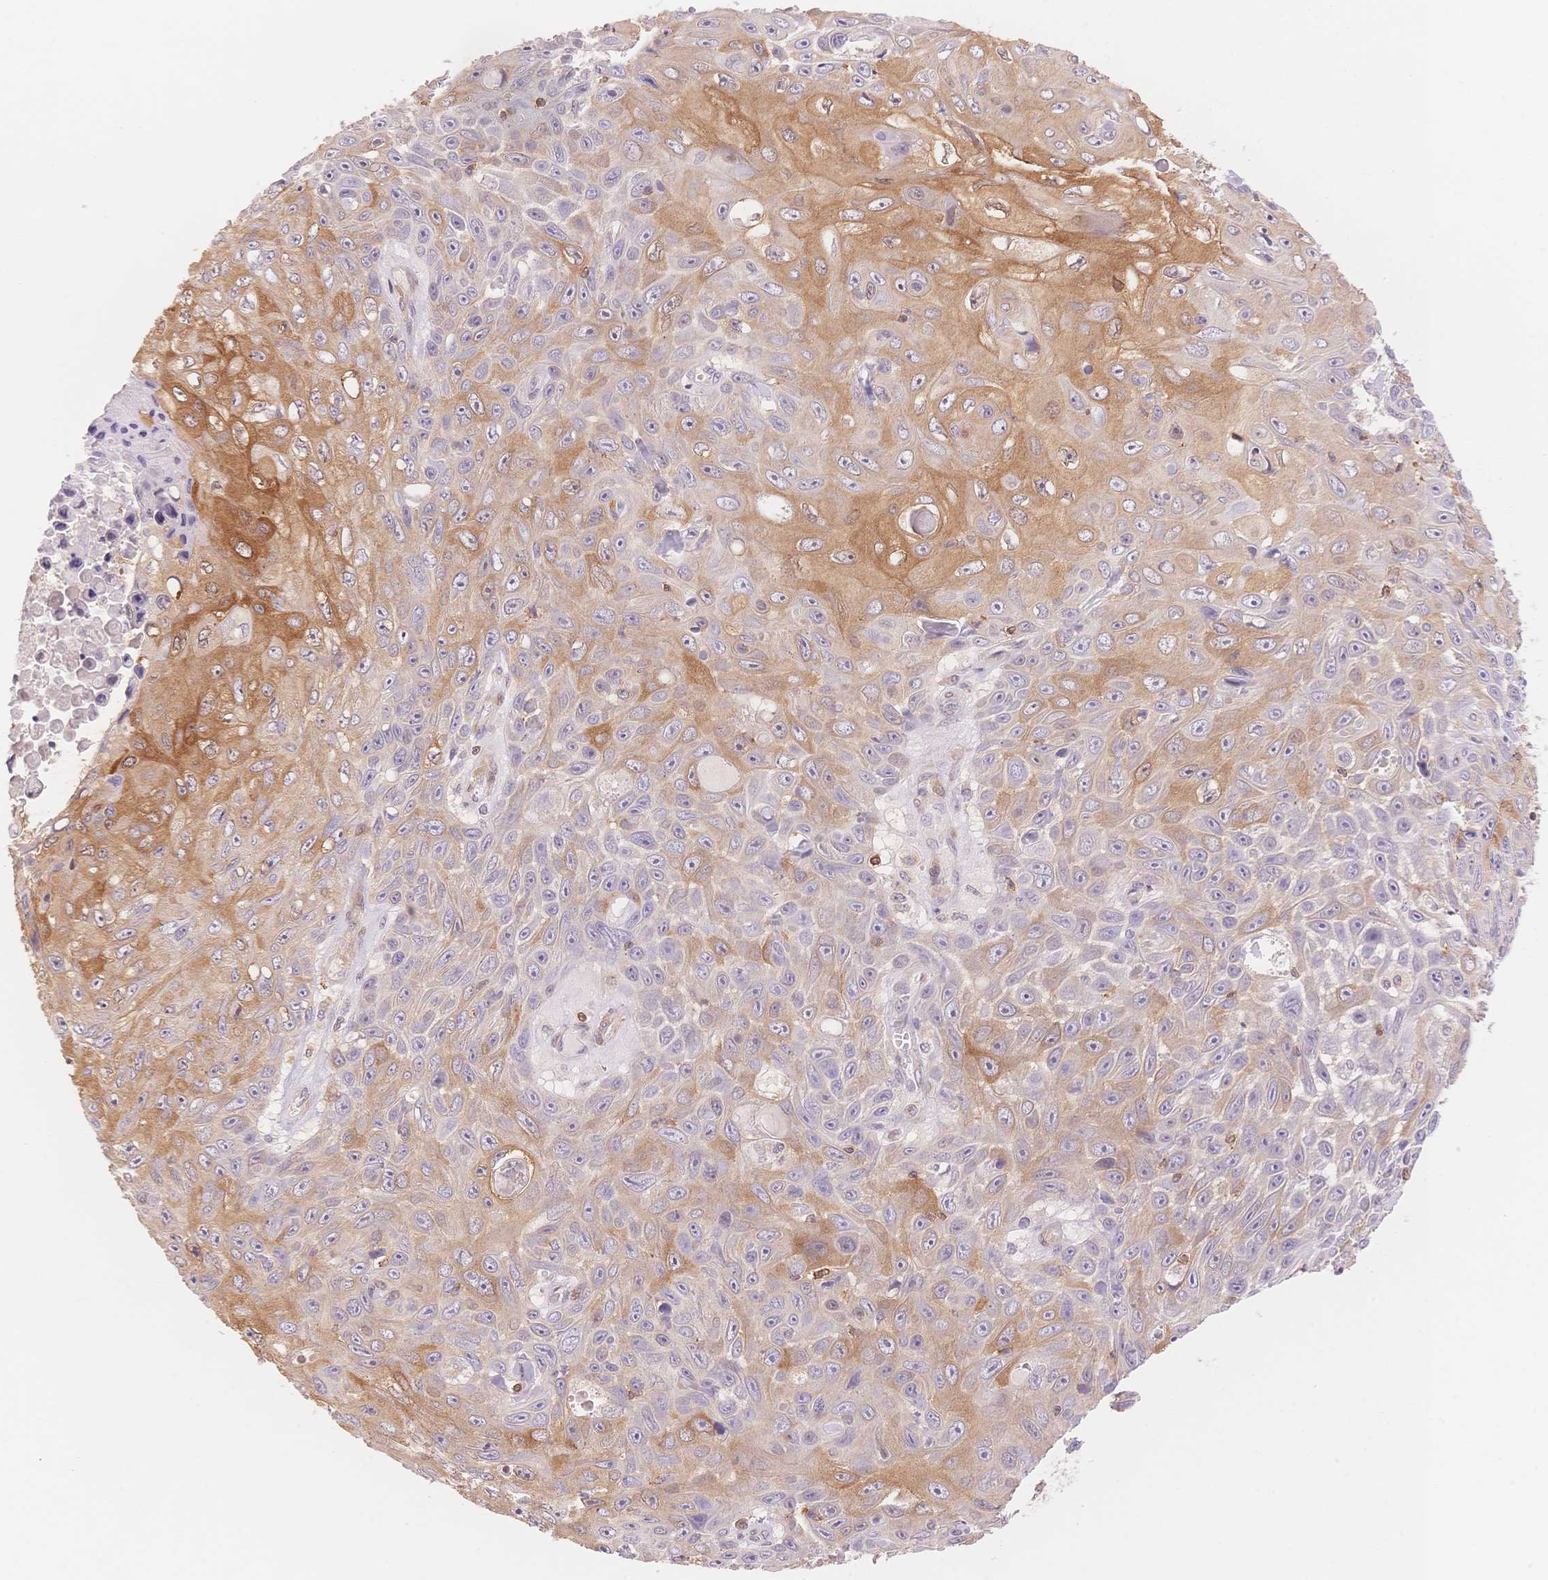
{"staining": {"intensity": "moderate", "quantity": "25%-75%", "location": "cytoplasmic/membranous"}, "tissue": "skin cancer", "cell_type": "Tumor cells", "image_type": "cancer", "snomed": [{"axis": "morphology", "description": "Squamous cell carcinoma, NOS"}, {"axis": "topography", "description": "Skin"}], "caption": "About 25%-75% of tumor cells in human skin squamous cell carcinoma exhibit moderate cytoplasmic/membranous protein staining as visualized by brown immunohistochemical staining.", "gene": "STK39", "patient": {"sex": "male", "age": 82}}